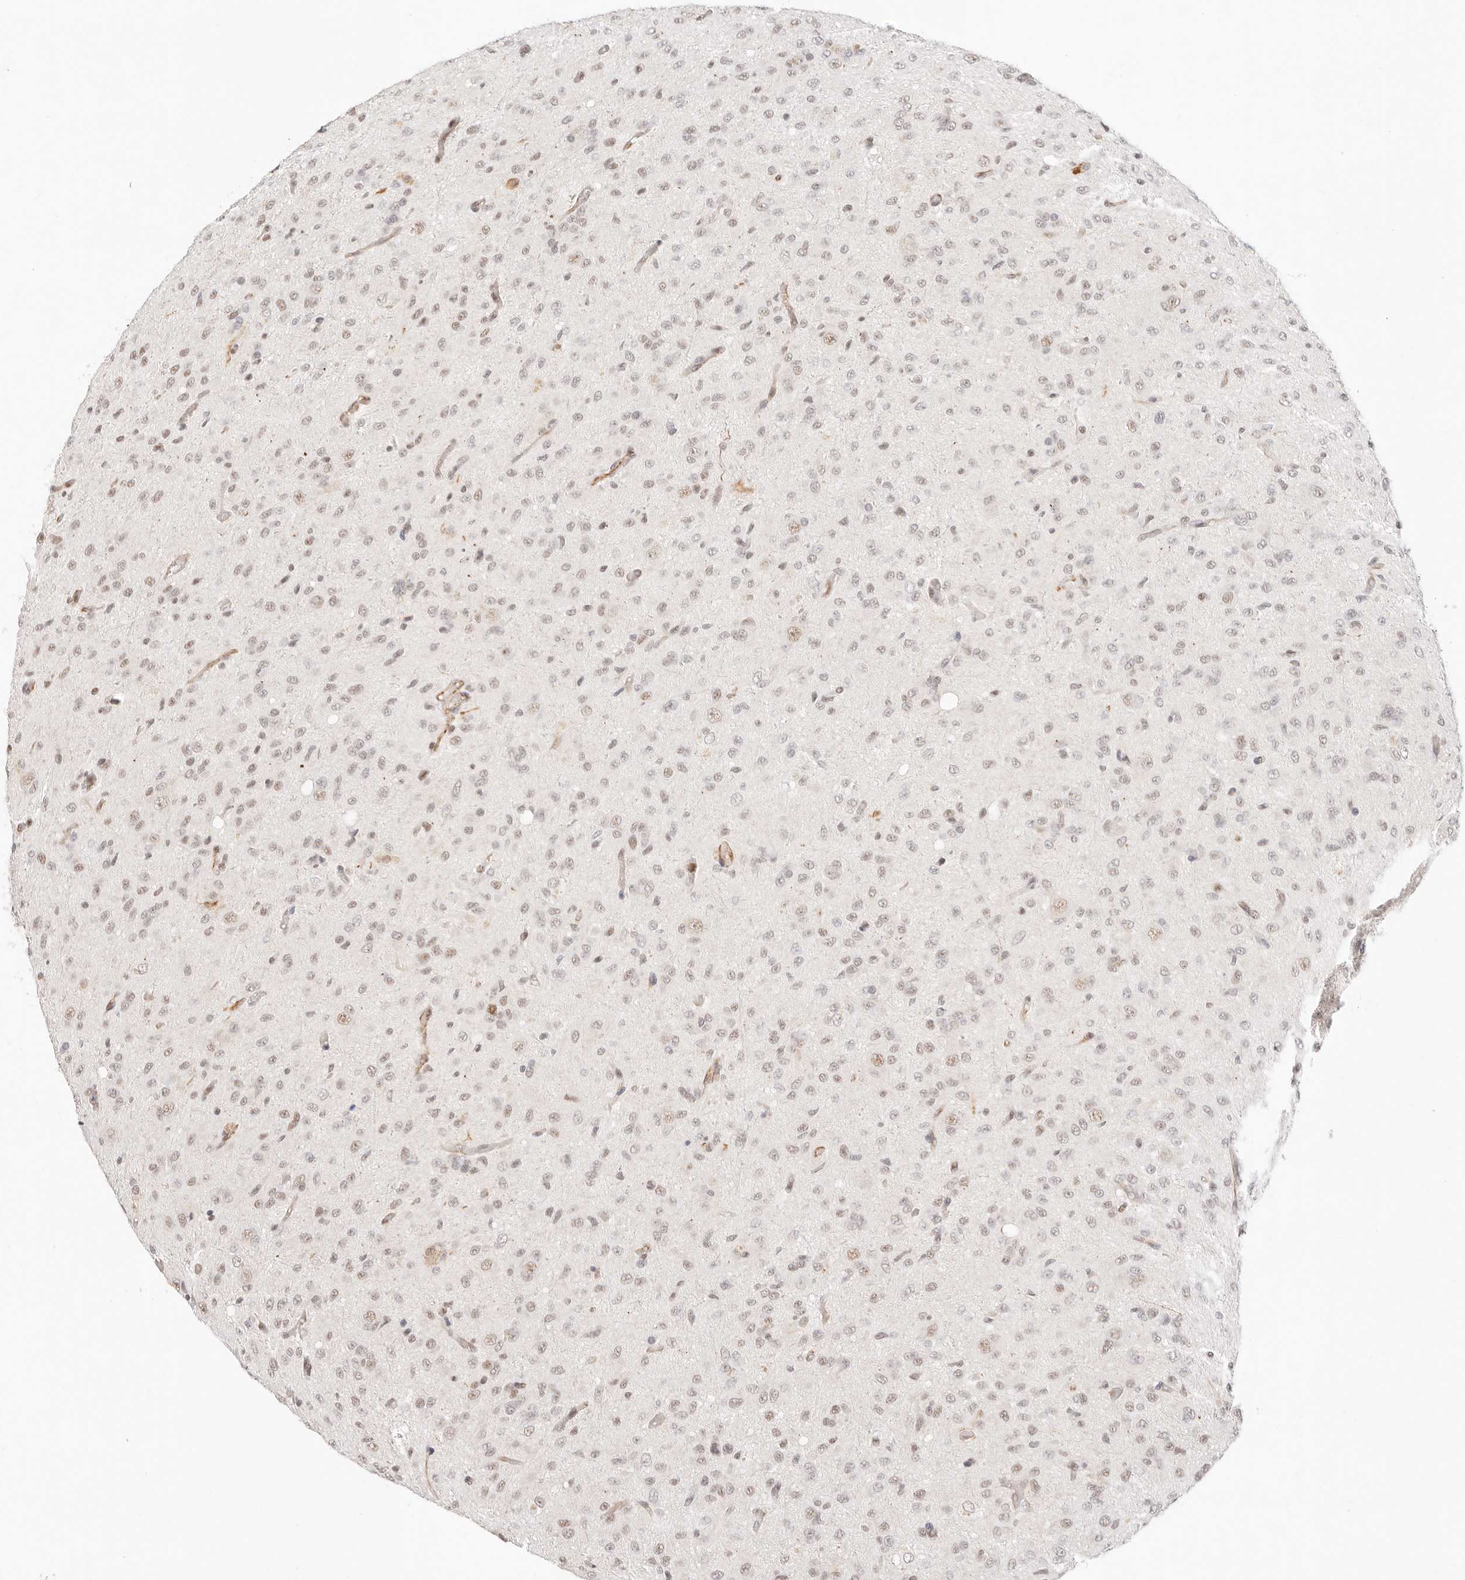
{"staining": {"intensity": "weak", "quantity": "<25%", "location": "nuclear"}, "tissue": "glioma", "cell_type": "Tumor cells", "image_type": "cancer", "snomed": [{"axis": "morphology", "description": "Glioma, malignant, High grade"}, {"axis": "topography", "description": "Brain"}], "caption": "Malignant glioma (high-grade) stained for a protein using immunohistochemistry reveals no positivity tumor cells.", "gene": "ZC3H11A", "patient": {"sex": "female", "age": 59}}